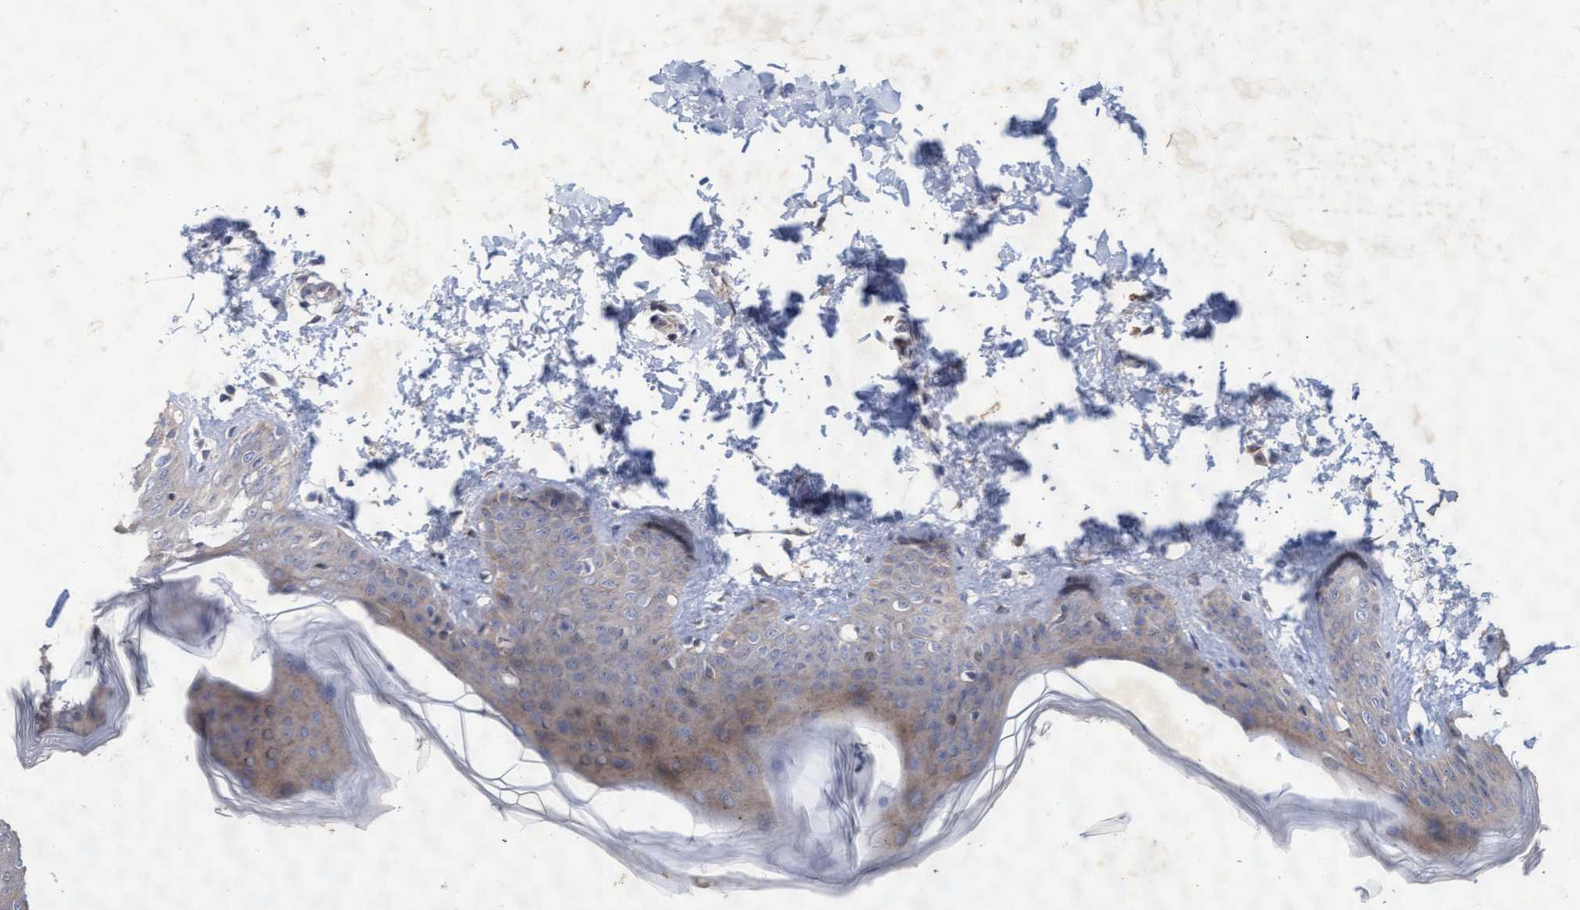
{"staining": {"intensity": "negative", "quantity": "none", "location": "none"}, "tissue": "skin", "cell_type": "Fibroblasts", "image_type": "normal", "snomed": [{"axis": "morphology", "description": "Normal tissue, NOS"}, {"axis": "topography", "description": "Skin"}], "caption": "Immunohistochemistry (IHC) image of normal skin stained for a protein (brown), which reveals no expression in fibroblasts.", "gene": "ABCF2", "patient": {"sex": "female", "age": 17}}